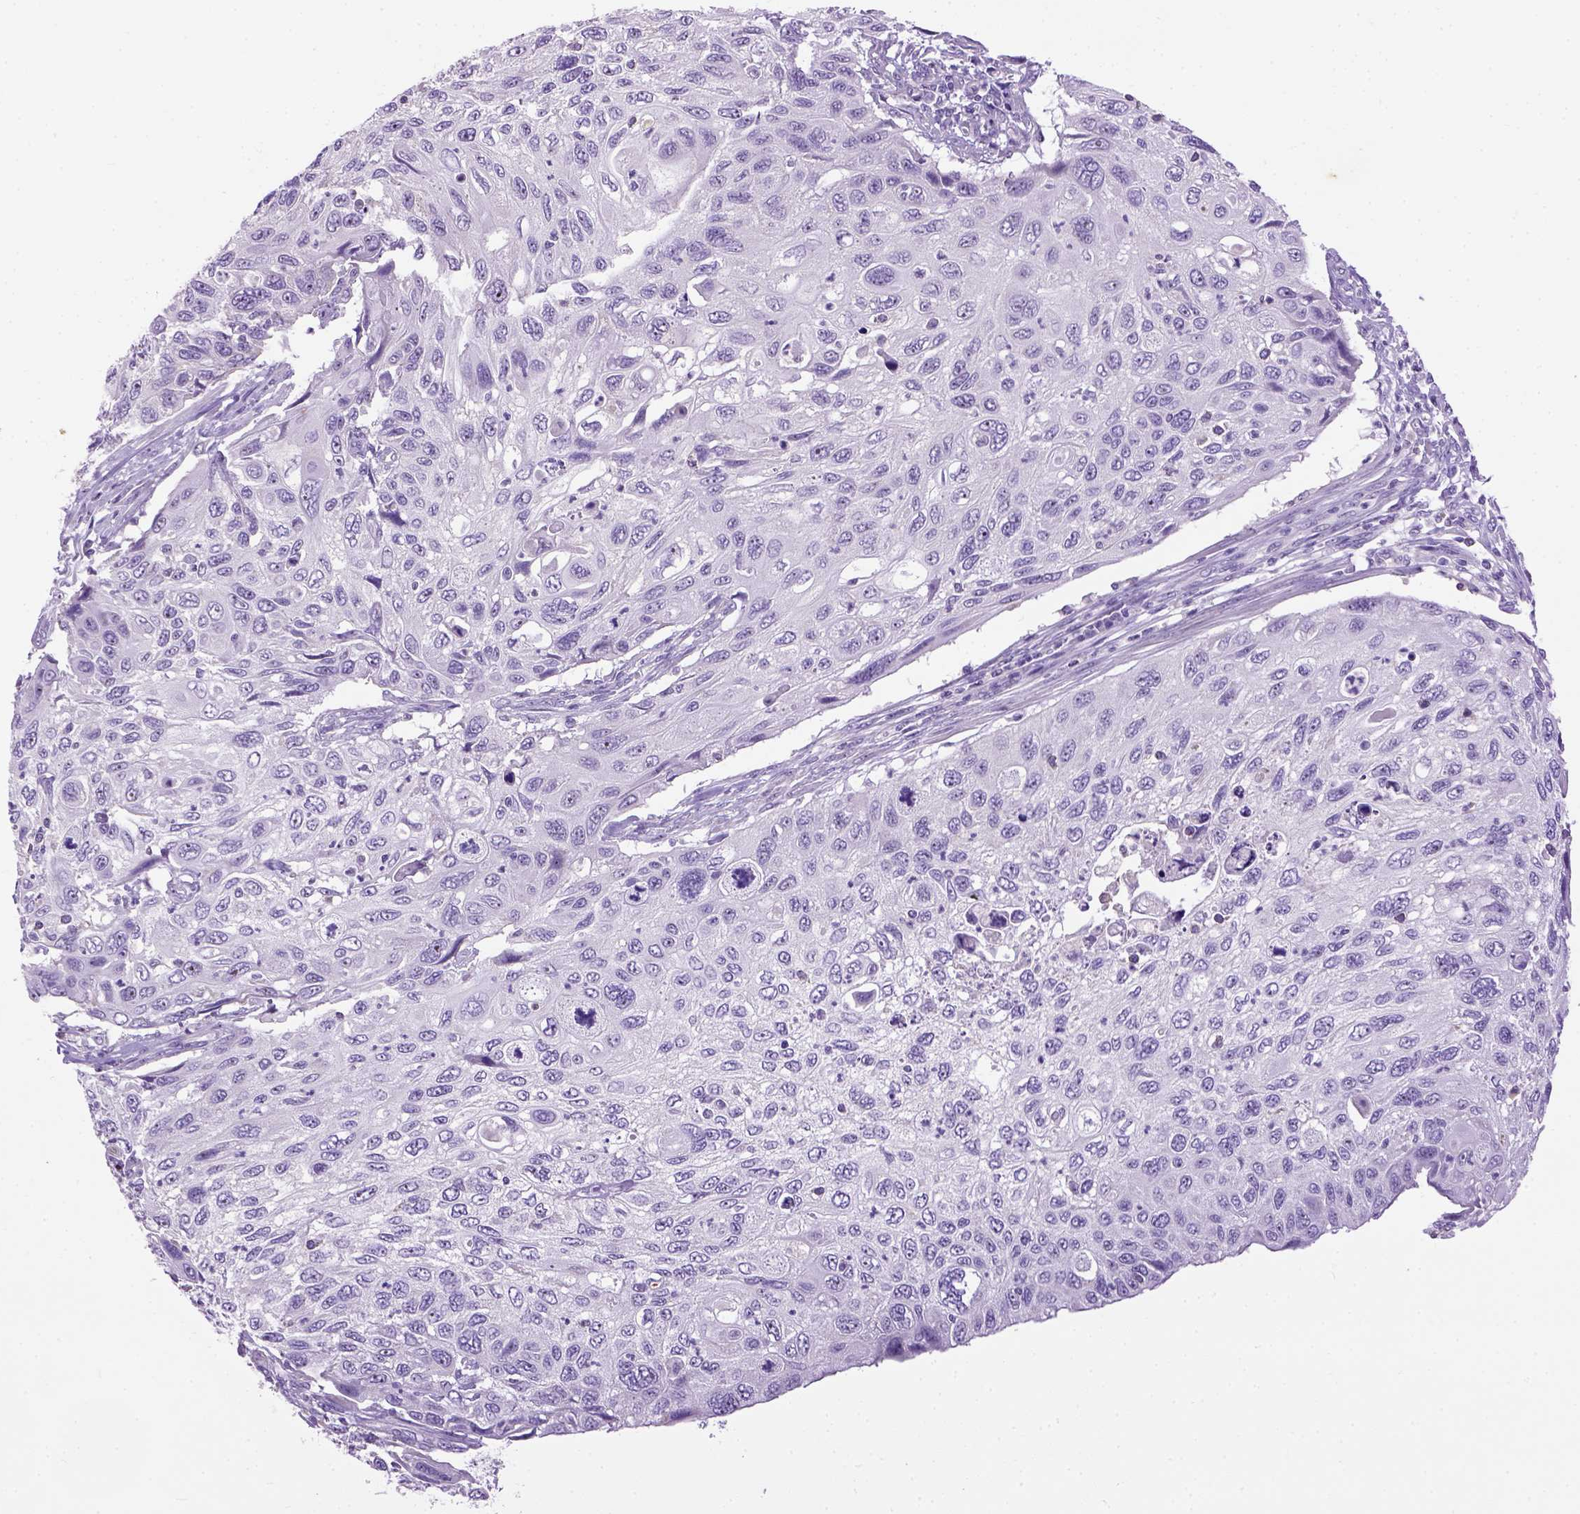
{"staining": {"intensity": "negative", "quantity": "none", "location": "none"}, "tissue": "cervical cancer", "cell_type": "Tumor cells", "image_type": "cancer", "snomed": [{"axis": "morphology", "description": "Squamous cell carcinoma, NOS"}, {"axis": "topography", "description": "Cervix"}], "caption": "DAB immunohistochemical staining of cervical squamous cell carcinoma reveals no significant staining in tumor cells.", "gene": "UTP4", "patient": {"sex": "female", "age": 70}}